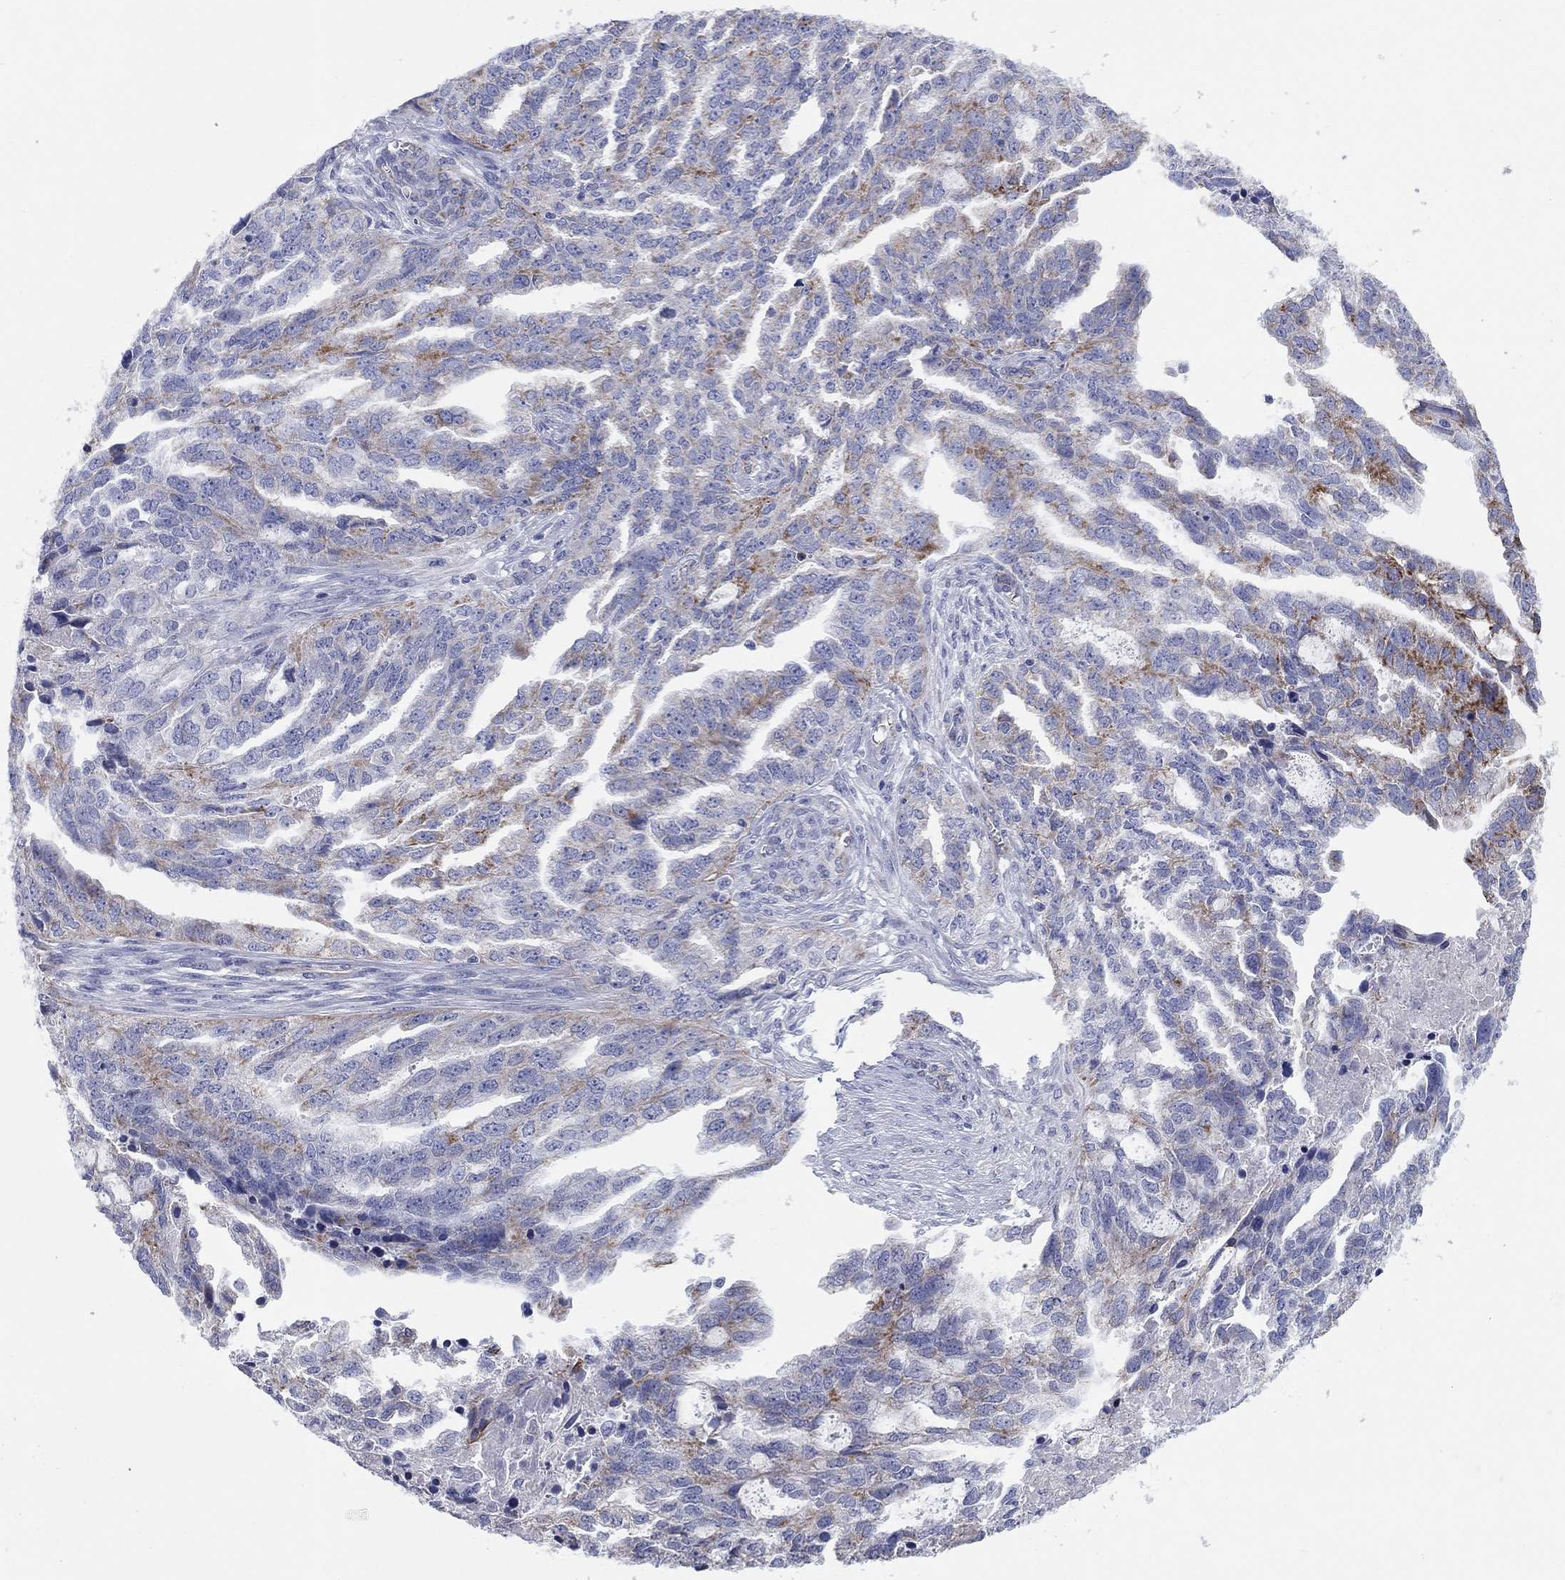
{"staining": {"intensity": "strong", "quantity": "<25%", "location": "cytoplasmic/membranous"}, "tissue": "ovarian cancer", "cell_type": "Tumor cells", "image_type": "cancer", "snomed": [{"axis": "morphology", "description": "Cystadenocarcinoma, serous, NOS"}, {"axis": "topography", "description": "Ovary"}], "caption": "Serous cystadenocarcinoma (ovarian) stained with a protein marker displays strong staining in tumor cells.", "gene": "MGST3", "patient": {"sex": "female", "age": 51}}